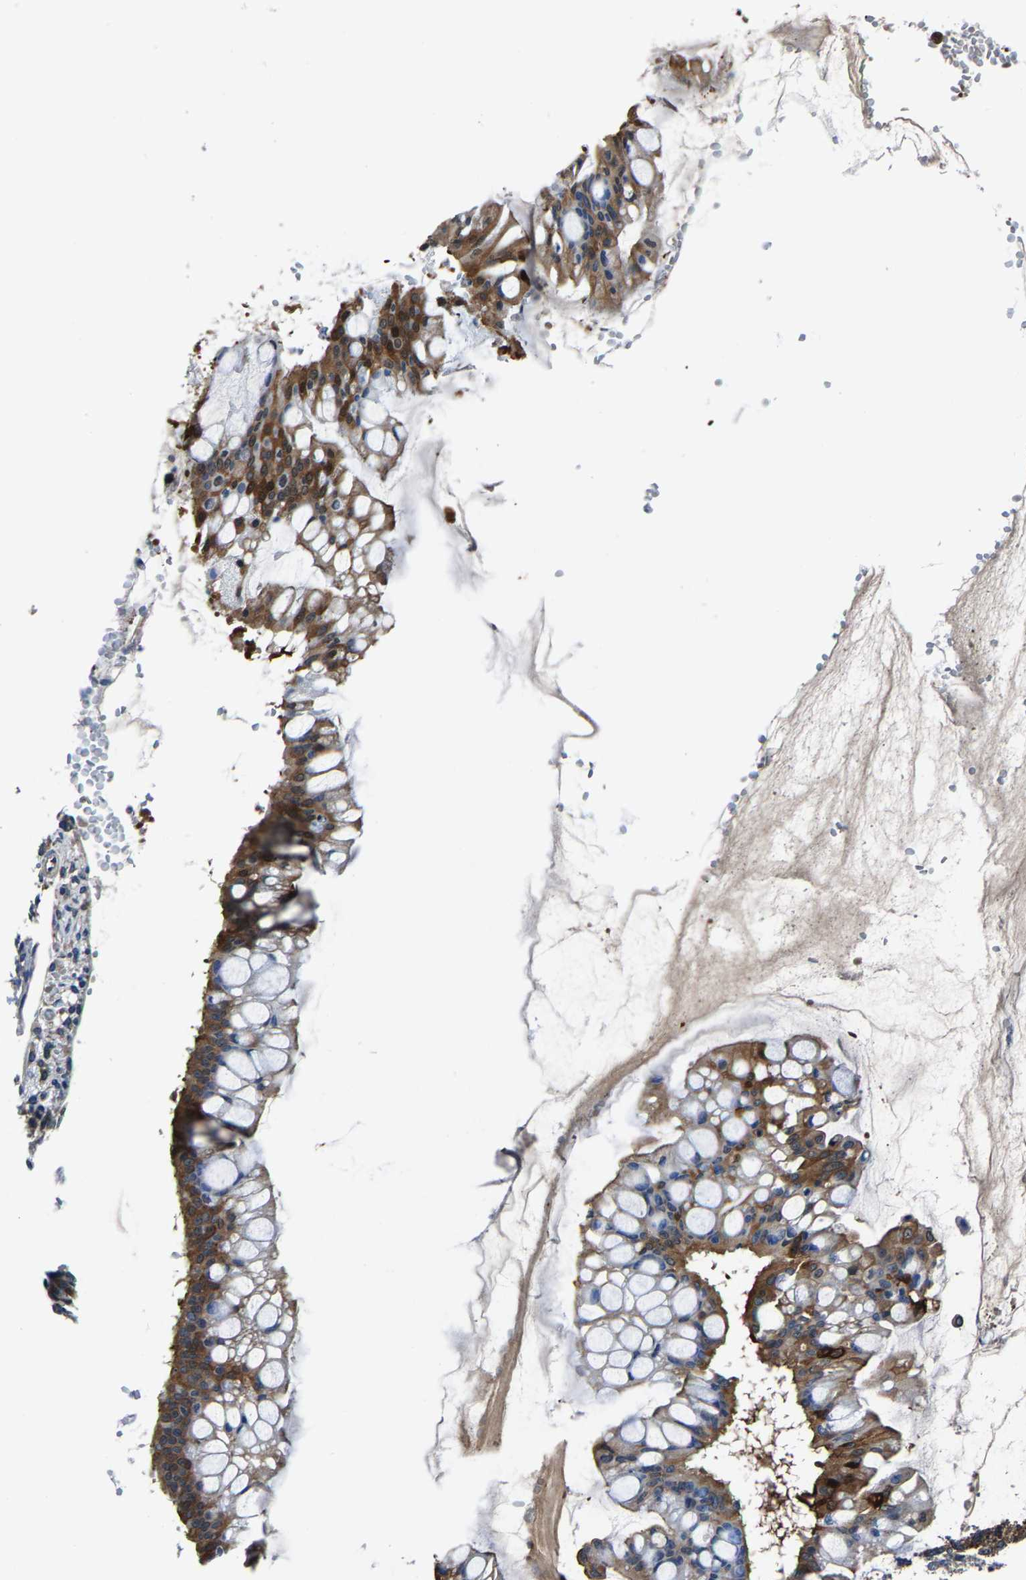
{"staining": {"intensity": "moderate", "quantity": ">75%", "location": "cytoplasmic/membranous"}, "tissue": "ovarian cancer", "cell_type": "Tumor cells", "image_type": "cancer", "snomed": [{"axis": "morphology", "description": "Cystadenocarcinoma, mucinous, NOS"}, {"axis": "topography", "description": "Ovary"}], "caption": "This histopathology image shows immunohistochemistry staining of human ovarian cancer (mucinous cystadenocarcinoma), with medium moderate cytoplasmic/membranous positivity in approximately >75% of tumor cells.", "gene": "ALDOB", "patient": {"sex": "female", "age": 73}}